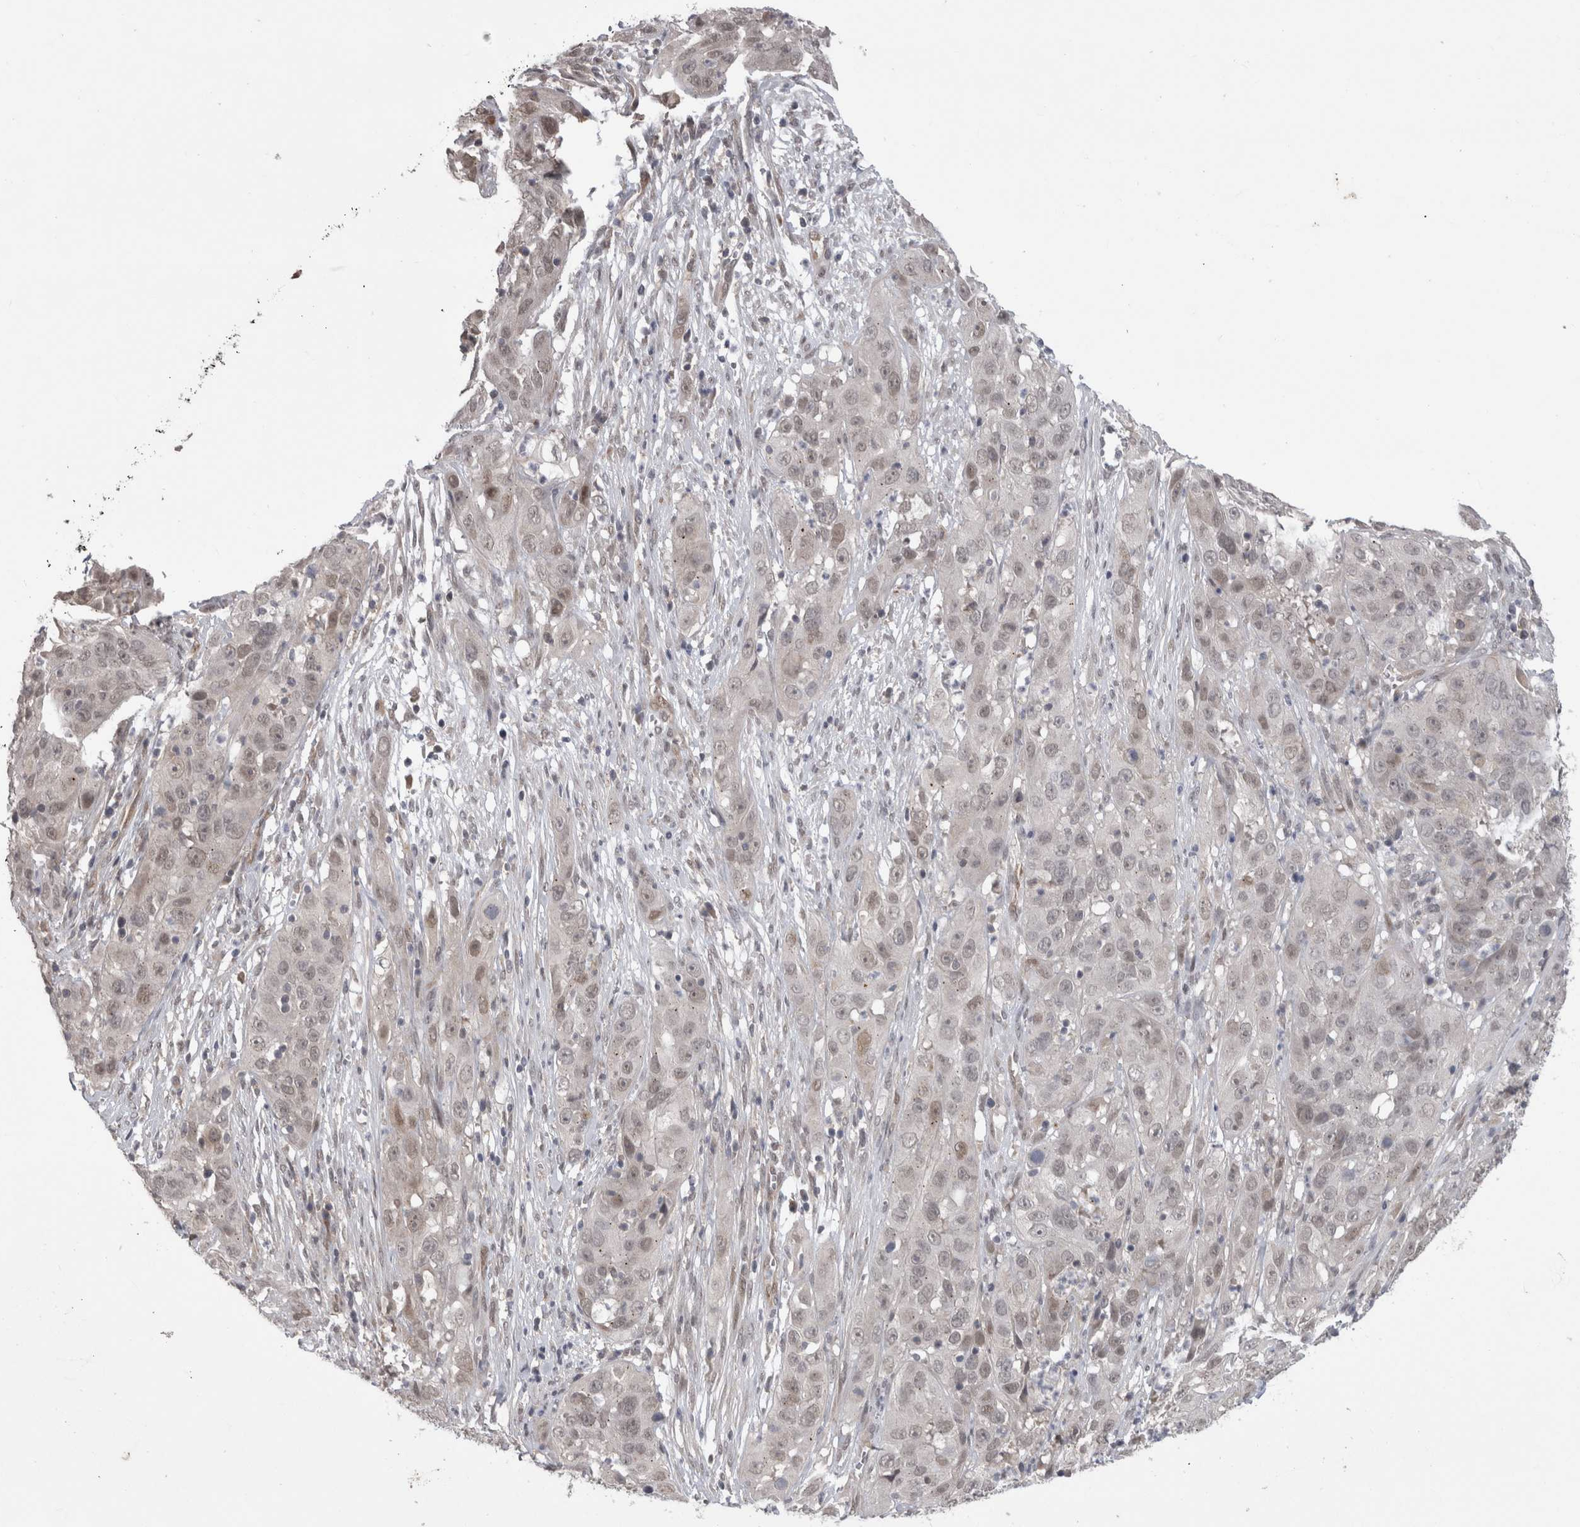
{"staining": {"intensity": "weak", "quantity": "25%-75%", "location": "nuclear"}, "tissue": "cervical cancer", "cell_type": "Tumor cells", "image_type": "cancer", "snomed": [{"axis": "morphology", "description": "Squamous cell carcinoma, NOS"}, {"axis": "topography", "description": "Cervix"}], "caption": "Approximately 25%-75% of tumor cells in cervical squamous cell carcinoma show weak nuclear protein staining as visualized by brown immunohistochemical staining.", "gene": "MTBP", "patient": {"sex": "female", "age": 32}}